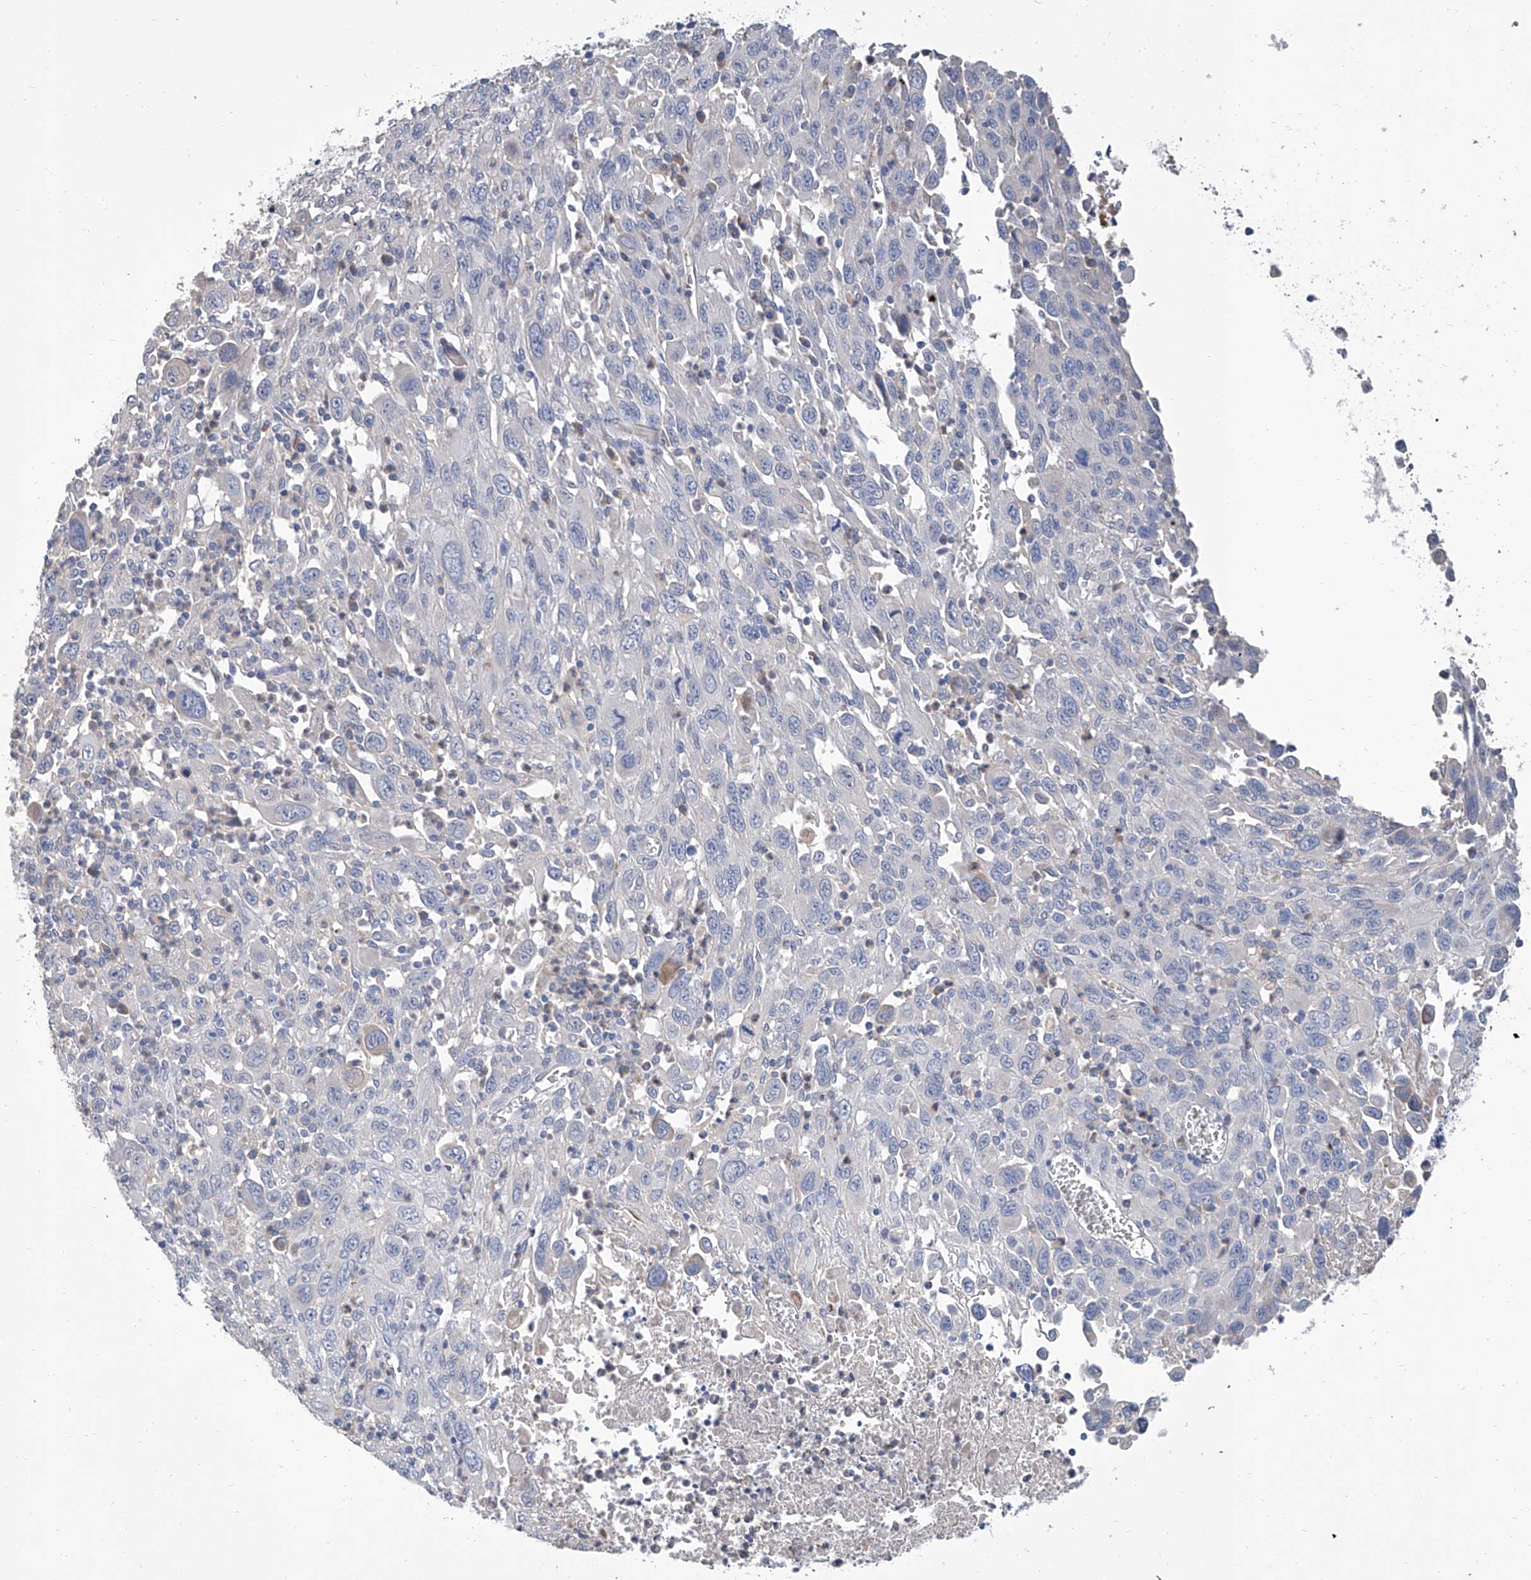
{"staining": {"intensity": "negative", "quantity": "none", "location": "none"}, "tissue": "melanoma", "cell_type": "Tumor cells", "image_type": "cancer", "snomed": [{"axis": "morphology", "description": "Malignant melanoma, Metastatic site"}, {"axis": "topography", "description": "Skin"}], "caption": "There is no significant positivity in tumor cells of melanoma.", "gene": "GPT", "patient": {"sex": "female", "age": 56}}